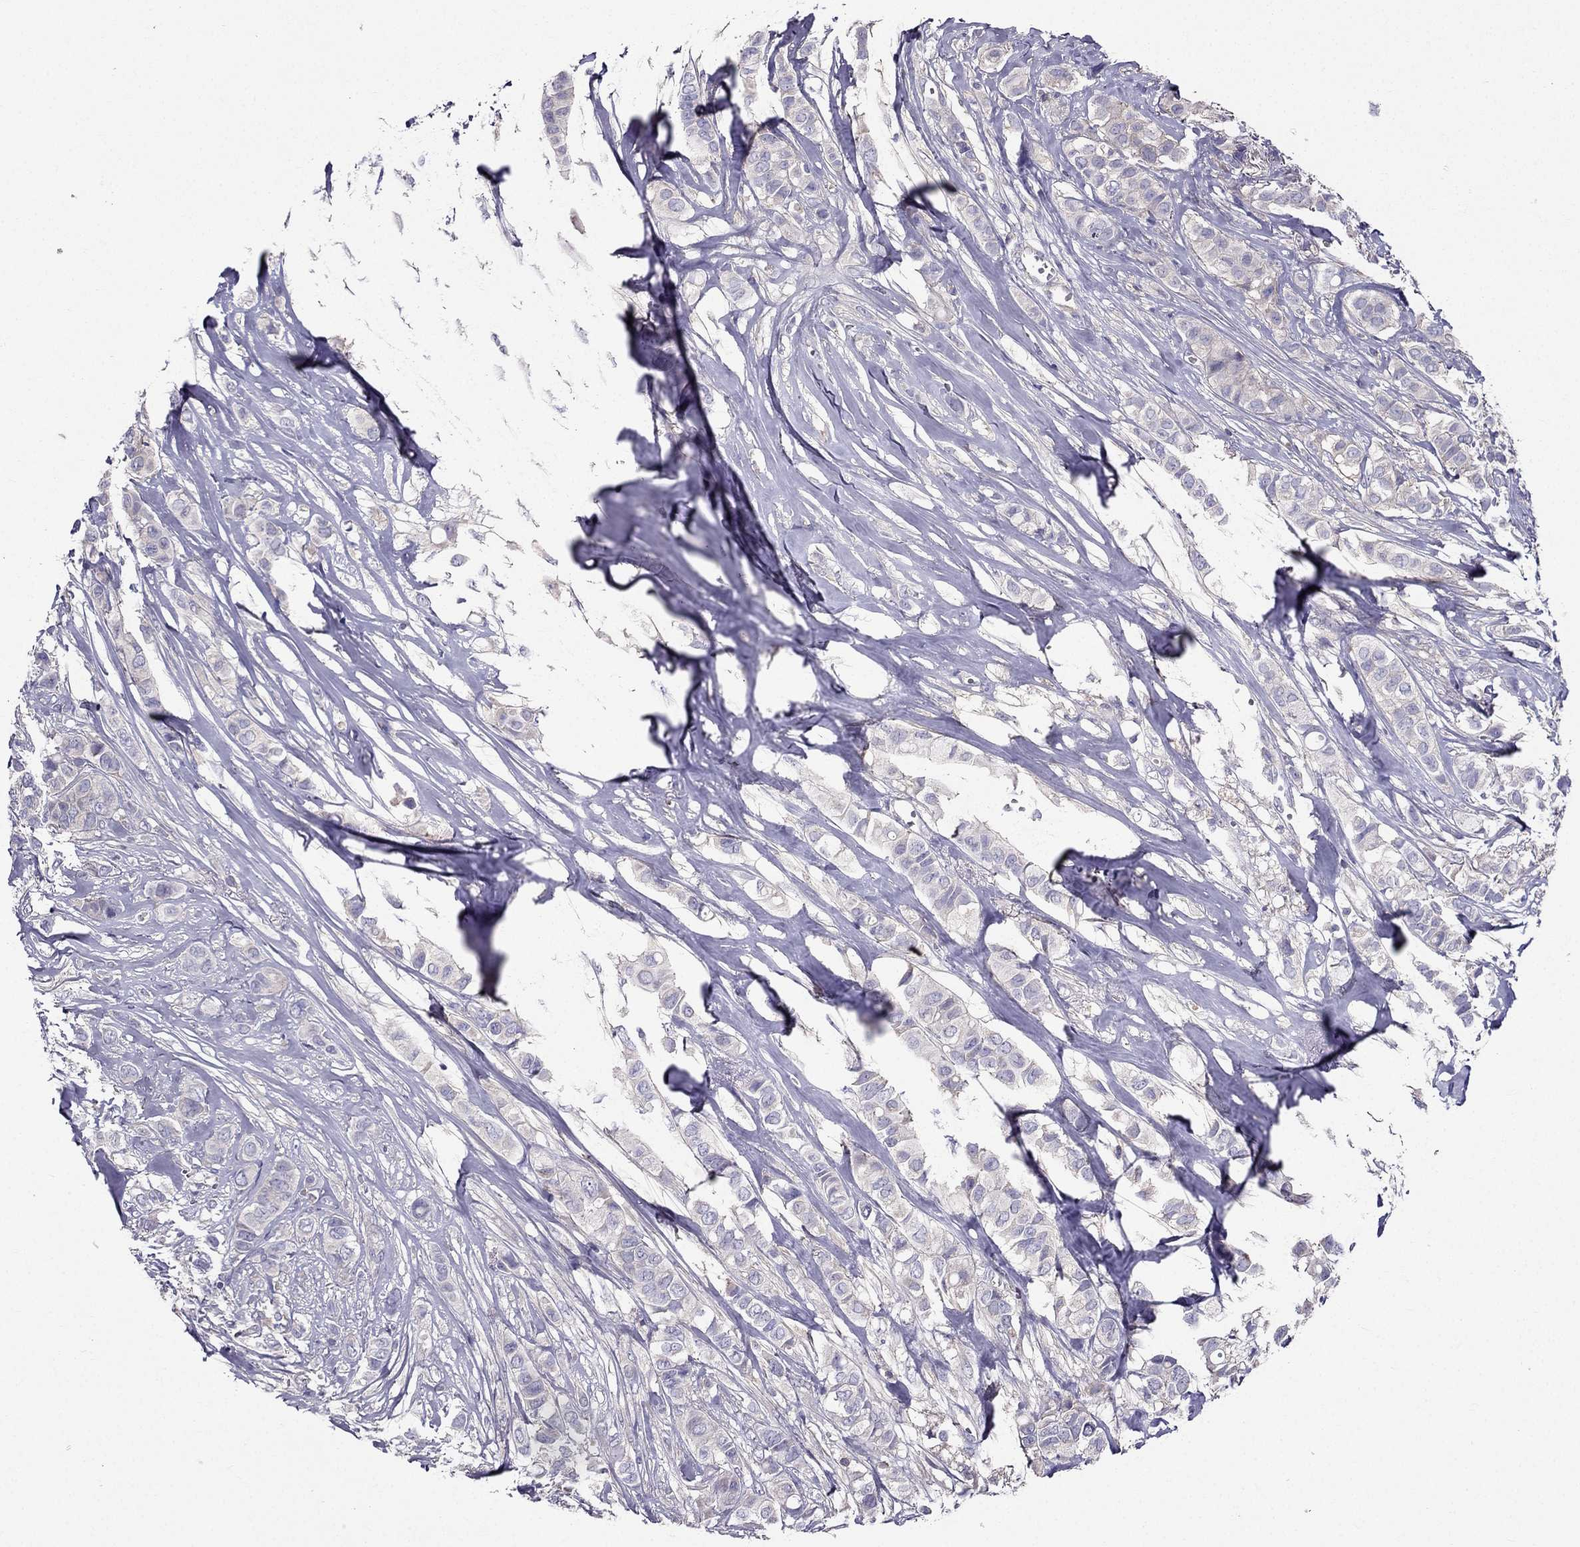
{"staining": {"intensity": "negative", "quantity": "none", "location": "none"}, "tissue": "breast cancer", "cell_type": "Tumor cells", "image_type": "cancer", "snomed": [{"axis": "morphology", "description": "Duct carcinoma"}, {"axis": "topography", "description": "Breast"}], "caption": "Breast infiltrating ductal carcinoma was stained to show a protein in brown. There is no significant staining in tumor cells.", "gene": "AAK1", "patient": {"sex": "female", "age": 85}}